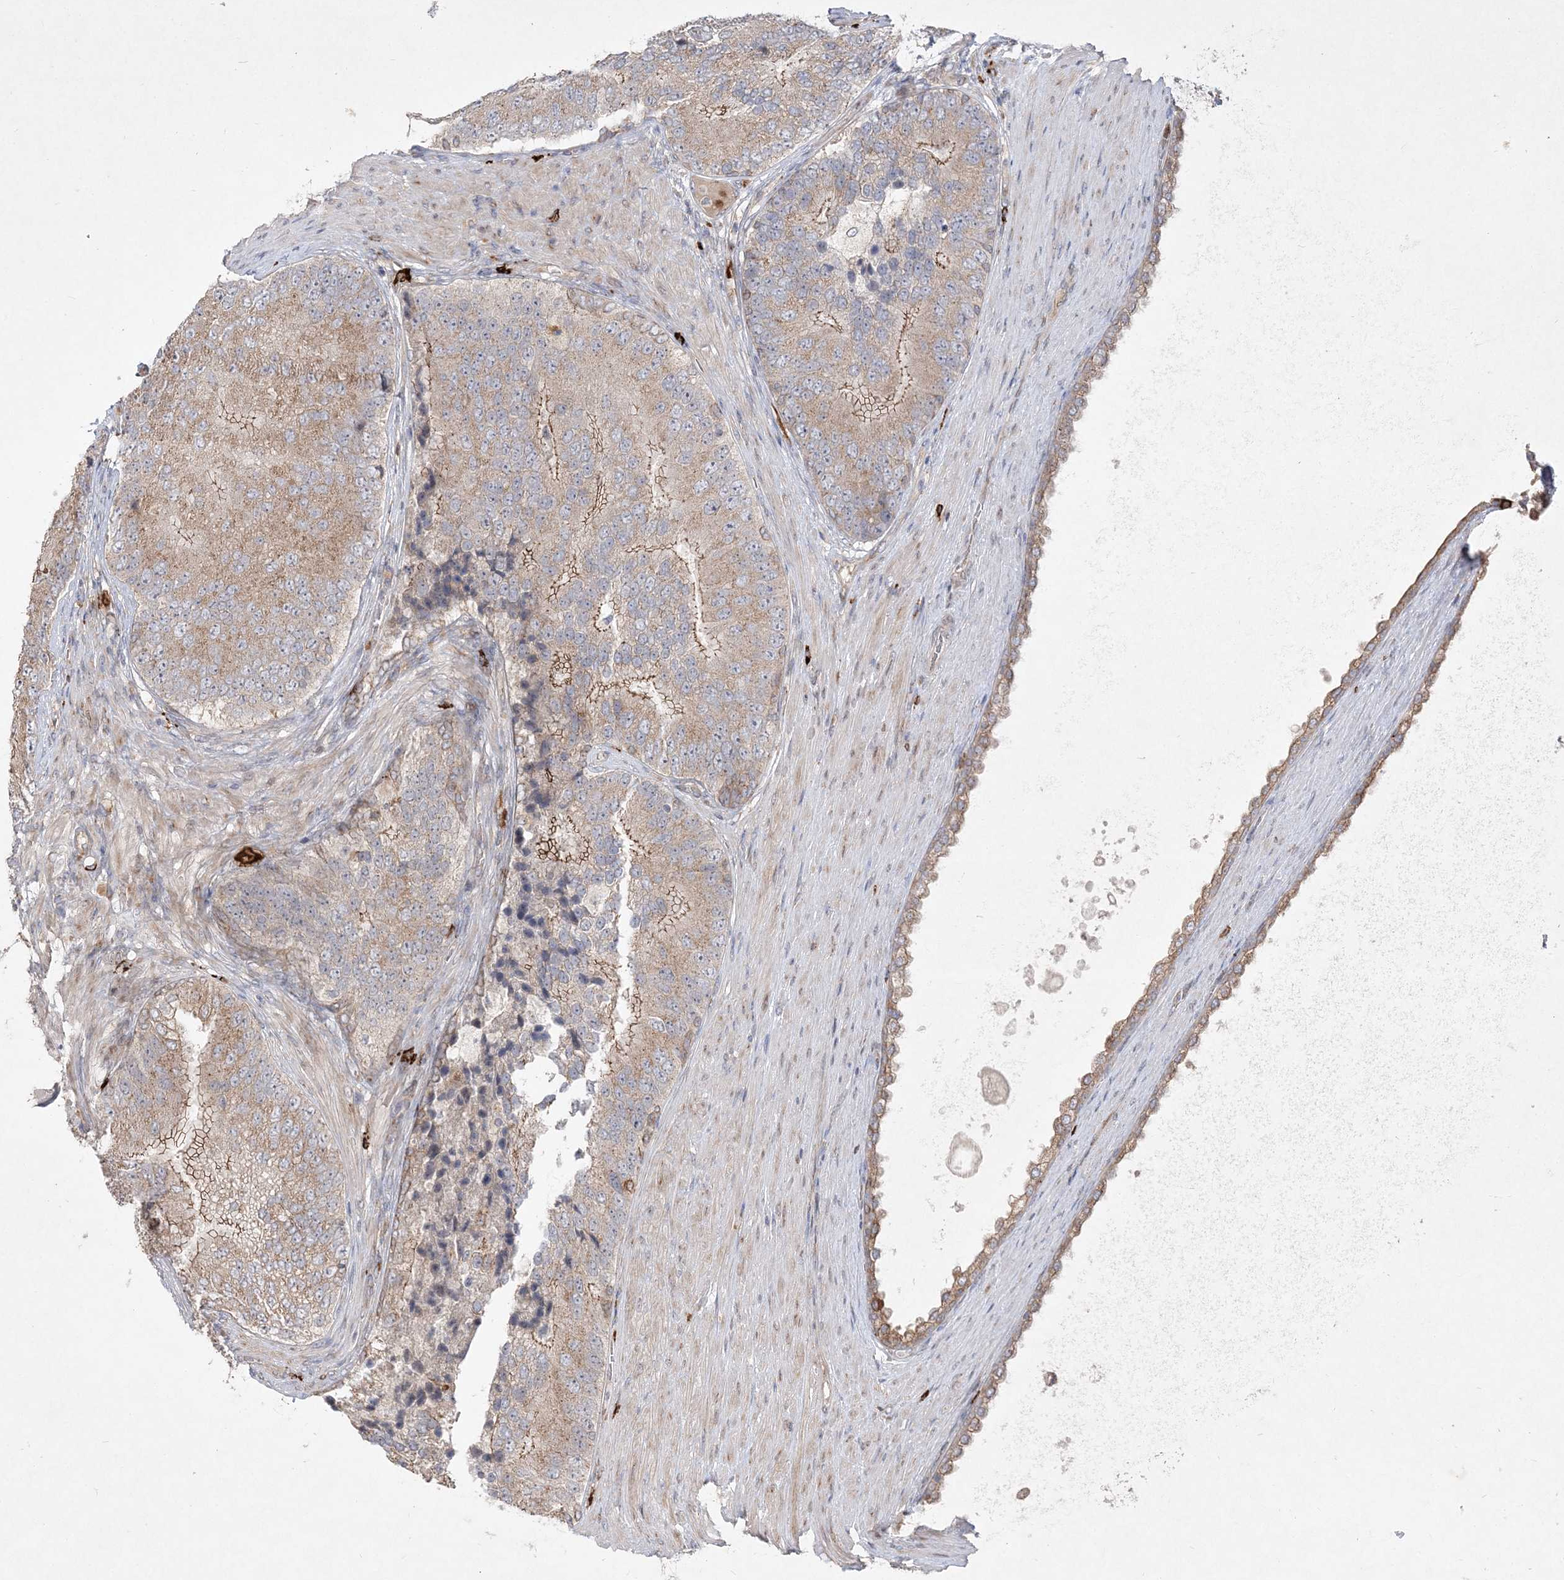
{"staining": {"intensity": "moderate", "quantity": ">75%", "location": "cytoplasmic/membranous"}, "tissue": "prostate cancer", "cell_type": "Tumor cells", "image_type": "cancer", "snomed": [{"axis": "morphology", "description": "Adenocarcinoma, High grade"}, {"axis": "topography", "description": "Prostate"}], "caption": "Immunohistochemical staining of human prostate cancer (adenocarcinoma (high-grade)) exhibits medium levels of moderate cytoplasmic/membranous protein positivity in about >75% of tumor cells.", "gene": "CLNK", "patient": {"sex": "male", "age": 70}}